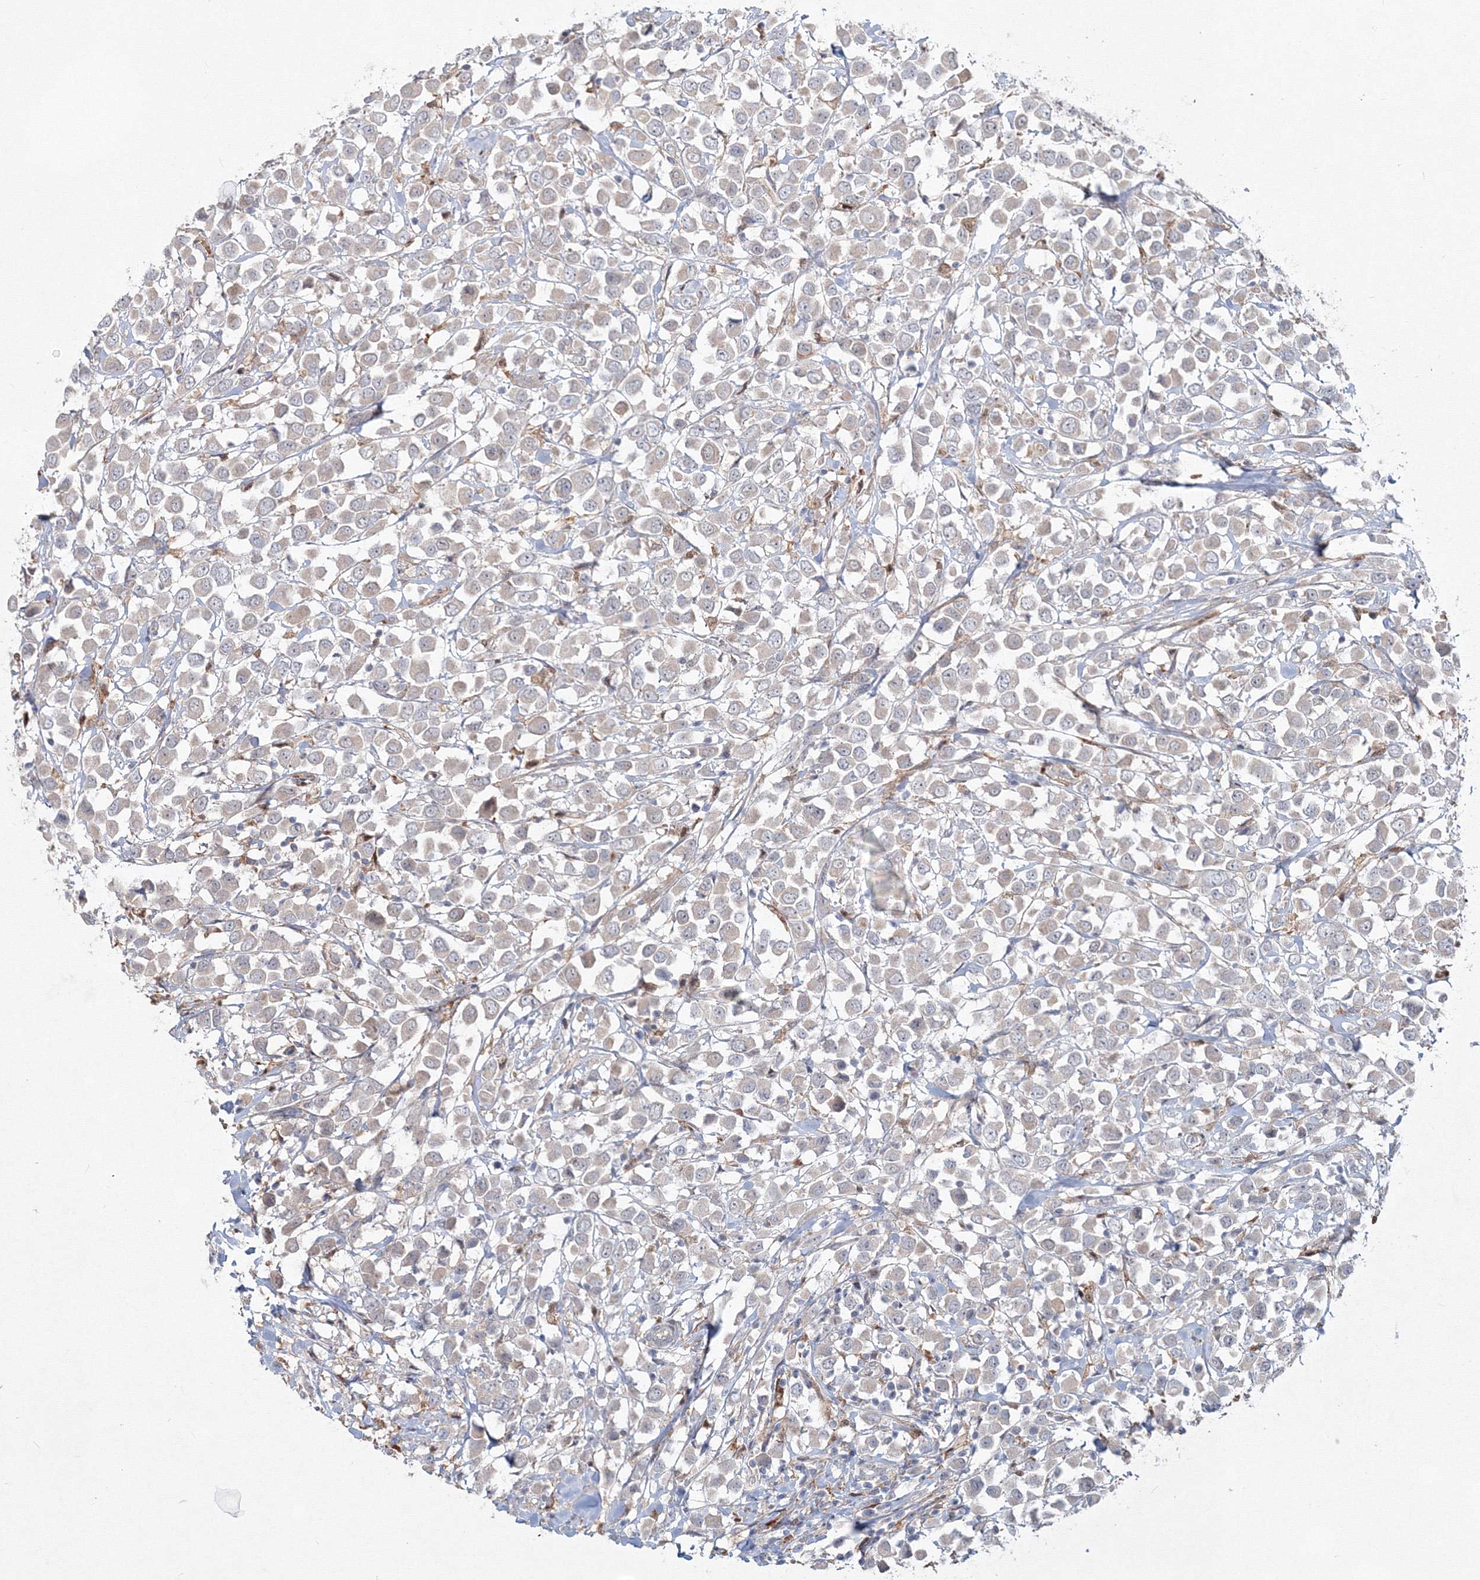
{"staining": {"intensity": "negative", "quantity": "none", "location": "none"}, "tissue": "breast cancer", "cell_type": "Tumor cells", "image_type": "cancer", "snomed": [{"axis": "morphology", "description": "Duct carcinoma"}, {"axis": "topography", "description": "Breast"}], "caption": "Tumor cells show no significant protein positivity in breast cancer (infiltrating ductal carcinoma).", "gene": "MKRN2", "patient": {"sex": "female", "age": 61}}